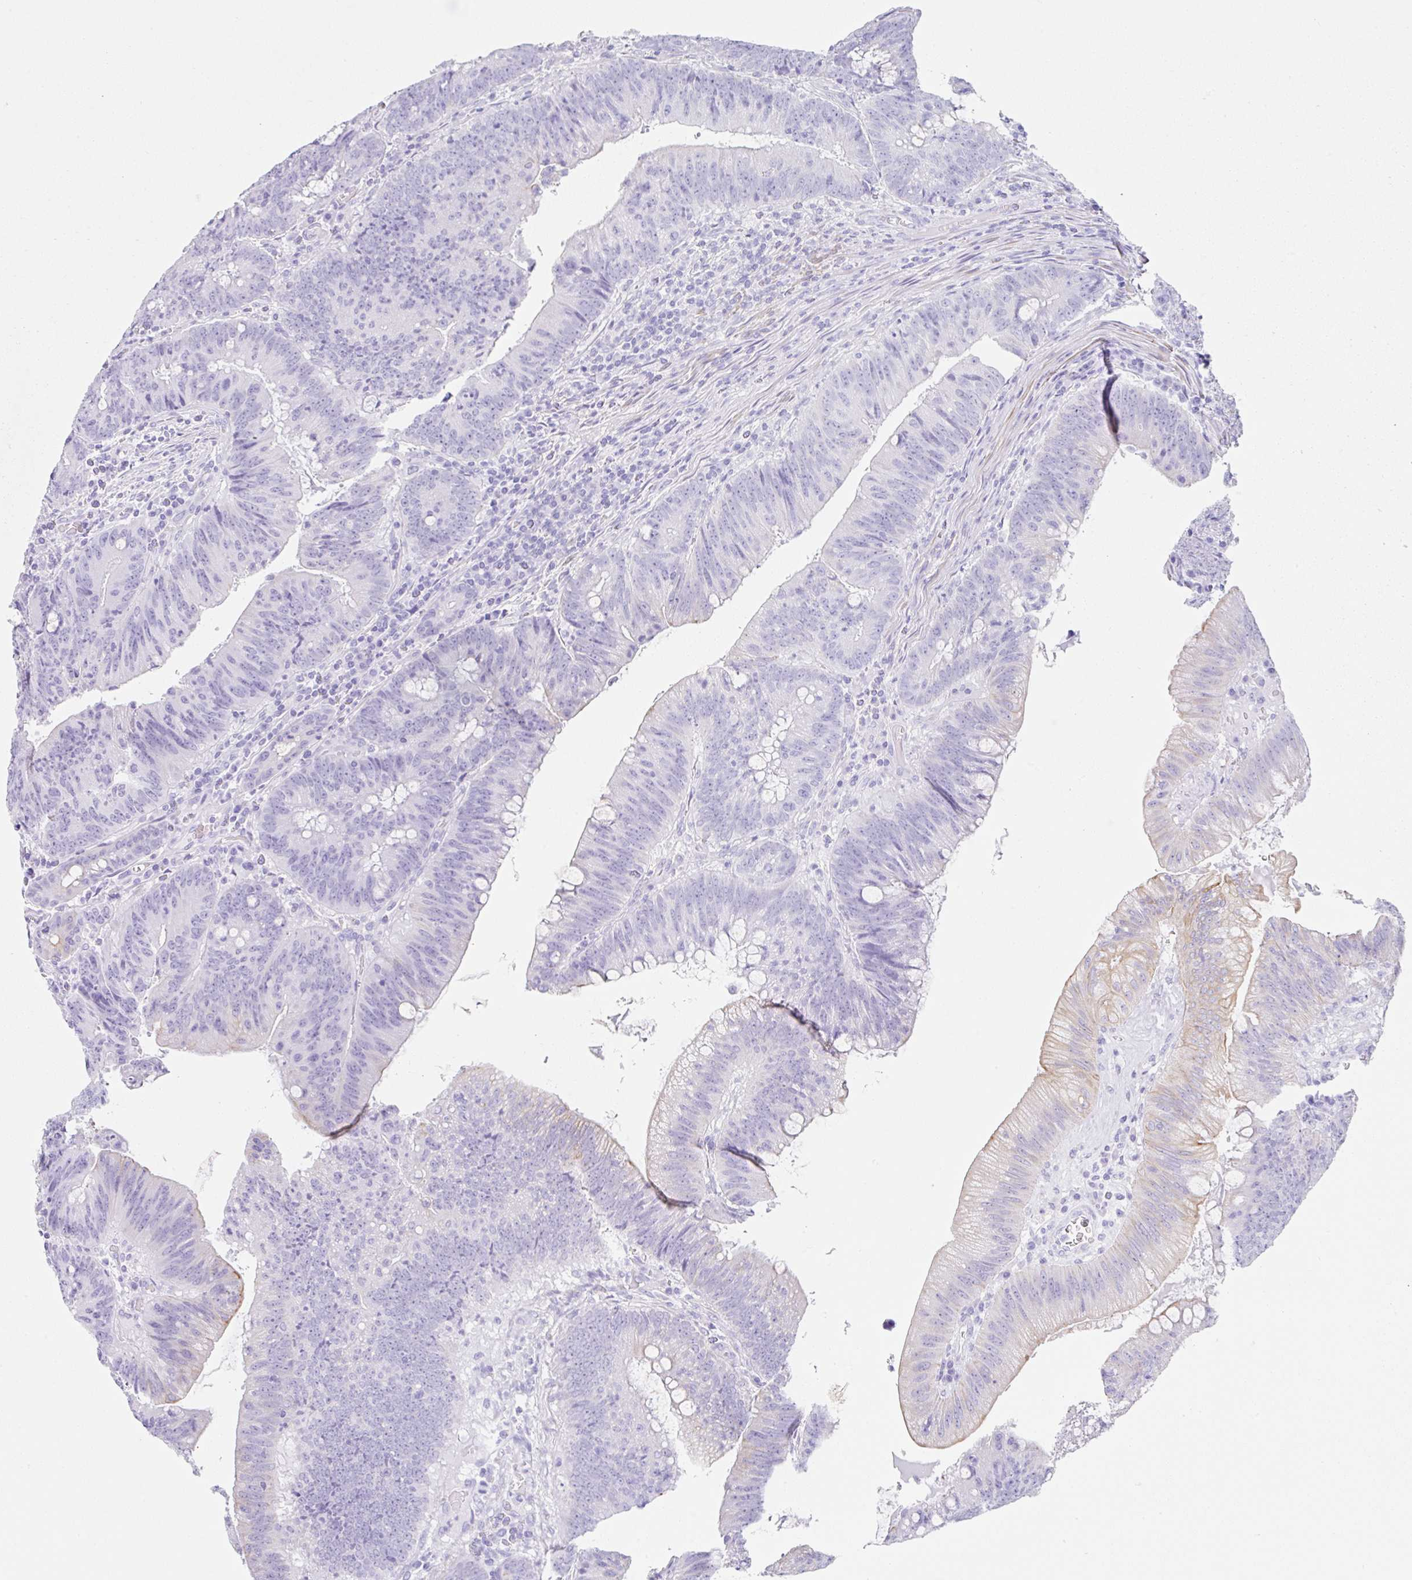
{"staining": {"intensity": "weak", "quantity": "<25%", "location": "cytoplasmic/membranous"}, "tissue": "colorectal cancer", "cell_type": "Tumor cells", "image_type": "cancer", "snomed": [{"axis": "morphology", "description": "Adenocarcinoma, NOS"}, {"axis": "topography", "description": "Colon"}], "caption": "Immunohistochemistry (IHC) histopathology image of colorectal cancer (adenocarcinoma) stained for a protein (brown), which displays no positivity in tumor cells.", "gene": "CLDND2", "patient": {"sex": "female", "age": 87}}